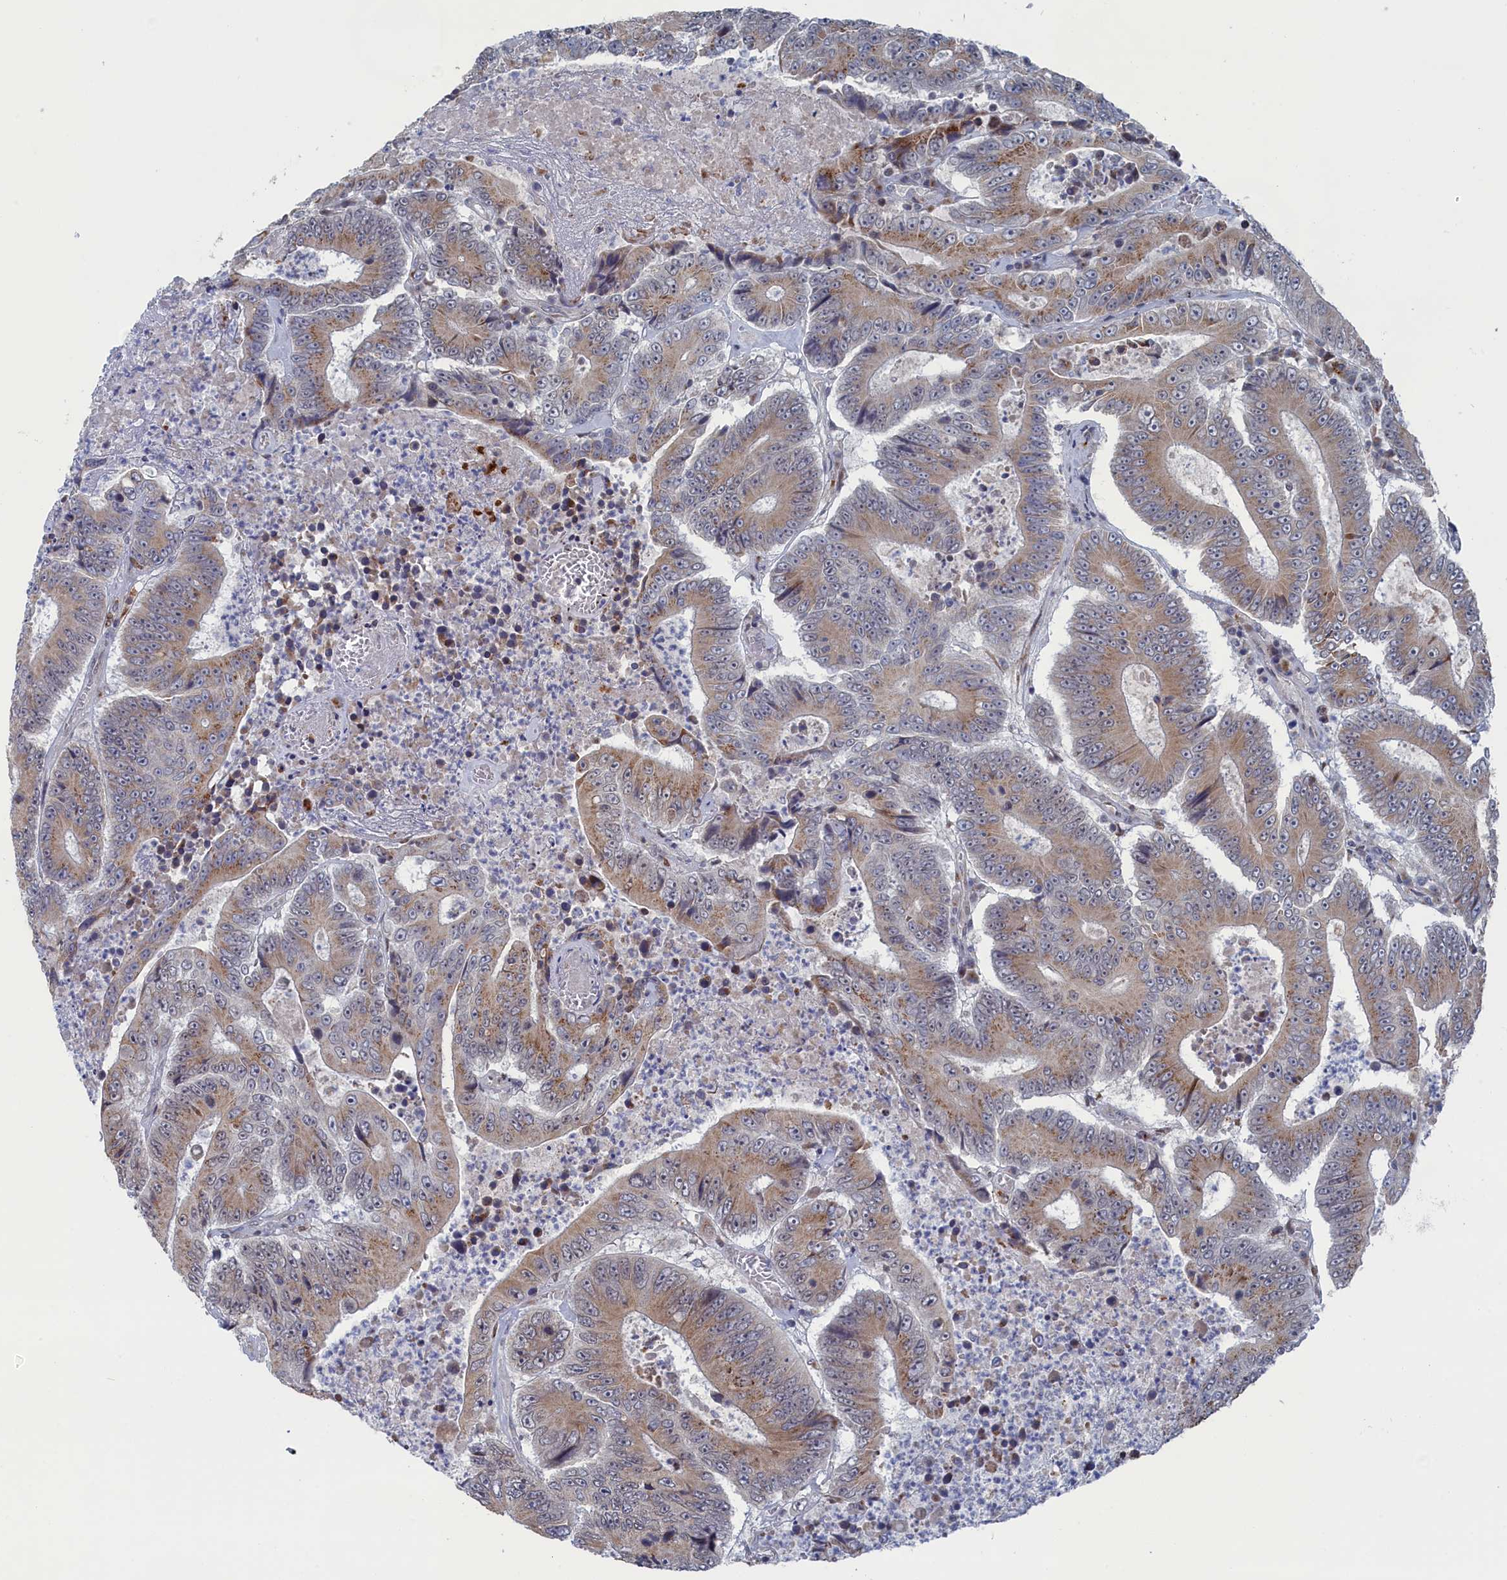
{"staining": {"intensity": "moderate", "quantity": "25%-75%", "location": "cytoplasmic/membranous"}, "tissue": "colorectal cancer", "cell_type": "Tumor cells", "image_type": "cancer", "snomed": [{"axis": "morphology", "description": "Adenocarcinoma, NOS"}, {"axis": "topography", "description": "Colon"}], "caption": "Immunohistochemistry (IHC) image of colorectal adenocarcinoma stained for a protein (brown), which displays medium levels of moderate cytoplasmic/membranous expression in about 25%-75% of tumor cells.", "gene": "IRX1", "patient": {"sex": "male", "age": 83}}